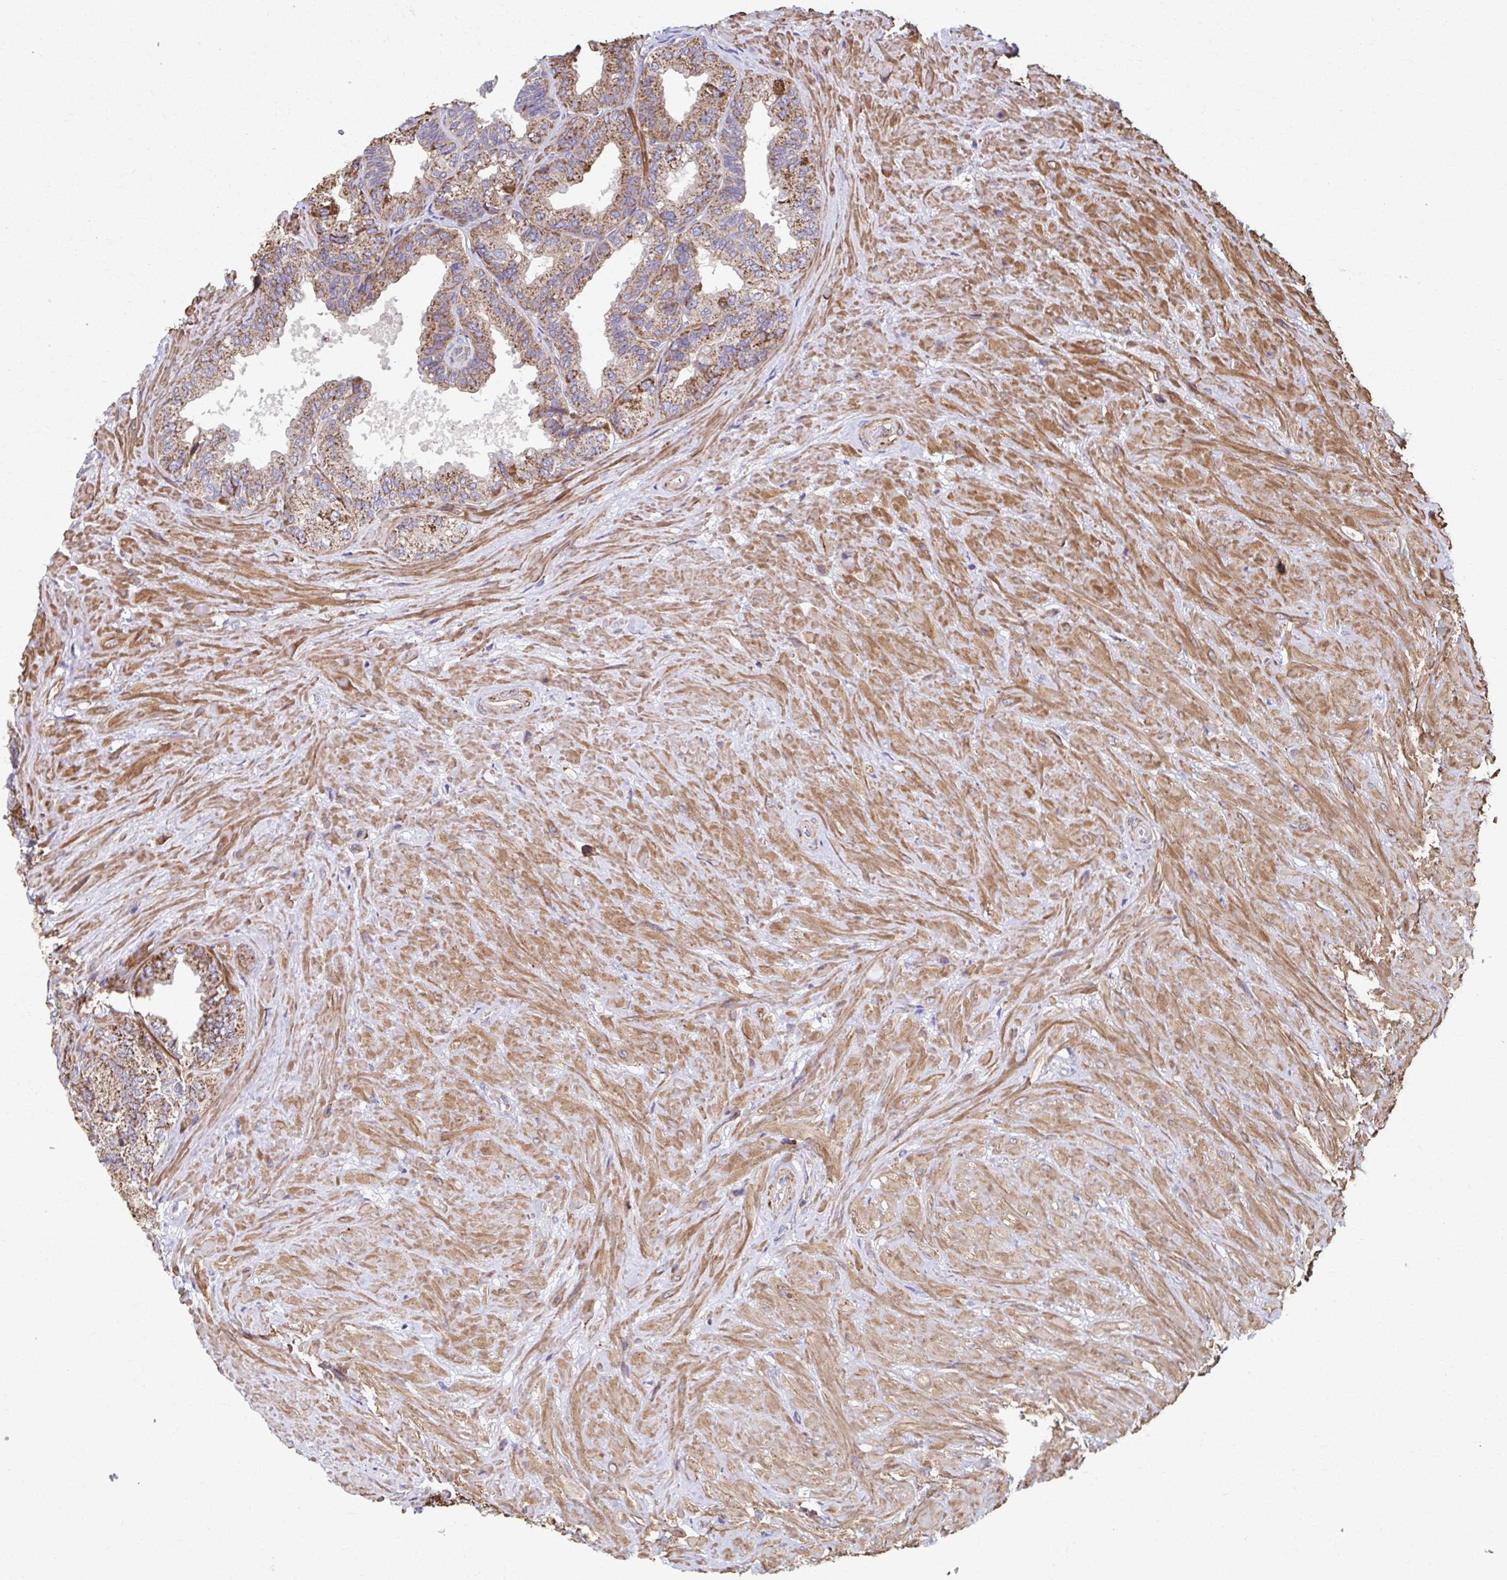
{"staining": {"intensity": "moderate", "quantity": ">75%", "location": "cytoplasmic/membranous"}, "tissue": "seminal vesicle", "cell_type": "Glandular cells", "image_type": "normal", "snomed": [{"axis": "morphology", "description": "Normal tissue, NOS"}, {"axis": "topography", "description": "Seminal veicle"}], "caption": "Moderate cytoplasmic/membranous protein staining is seen in about >75% of glandular cells in seminal vesicle. The protein of interest is shown in brown color, while the nuclei are stained blue.", "gene": "KLHL34", "patient": {"sex": "male", "age": 68}}